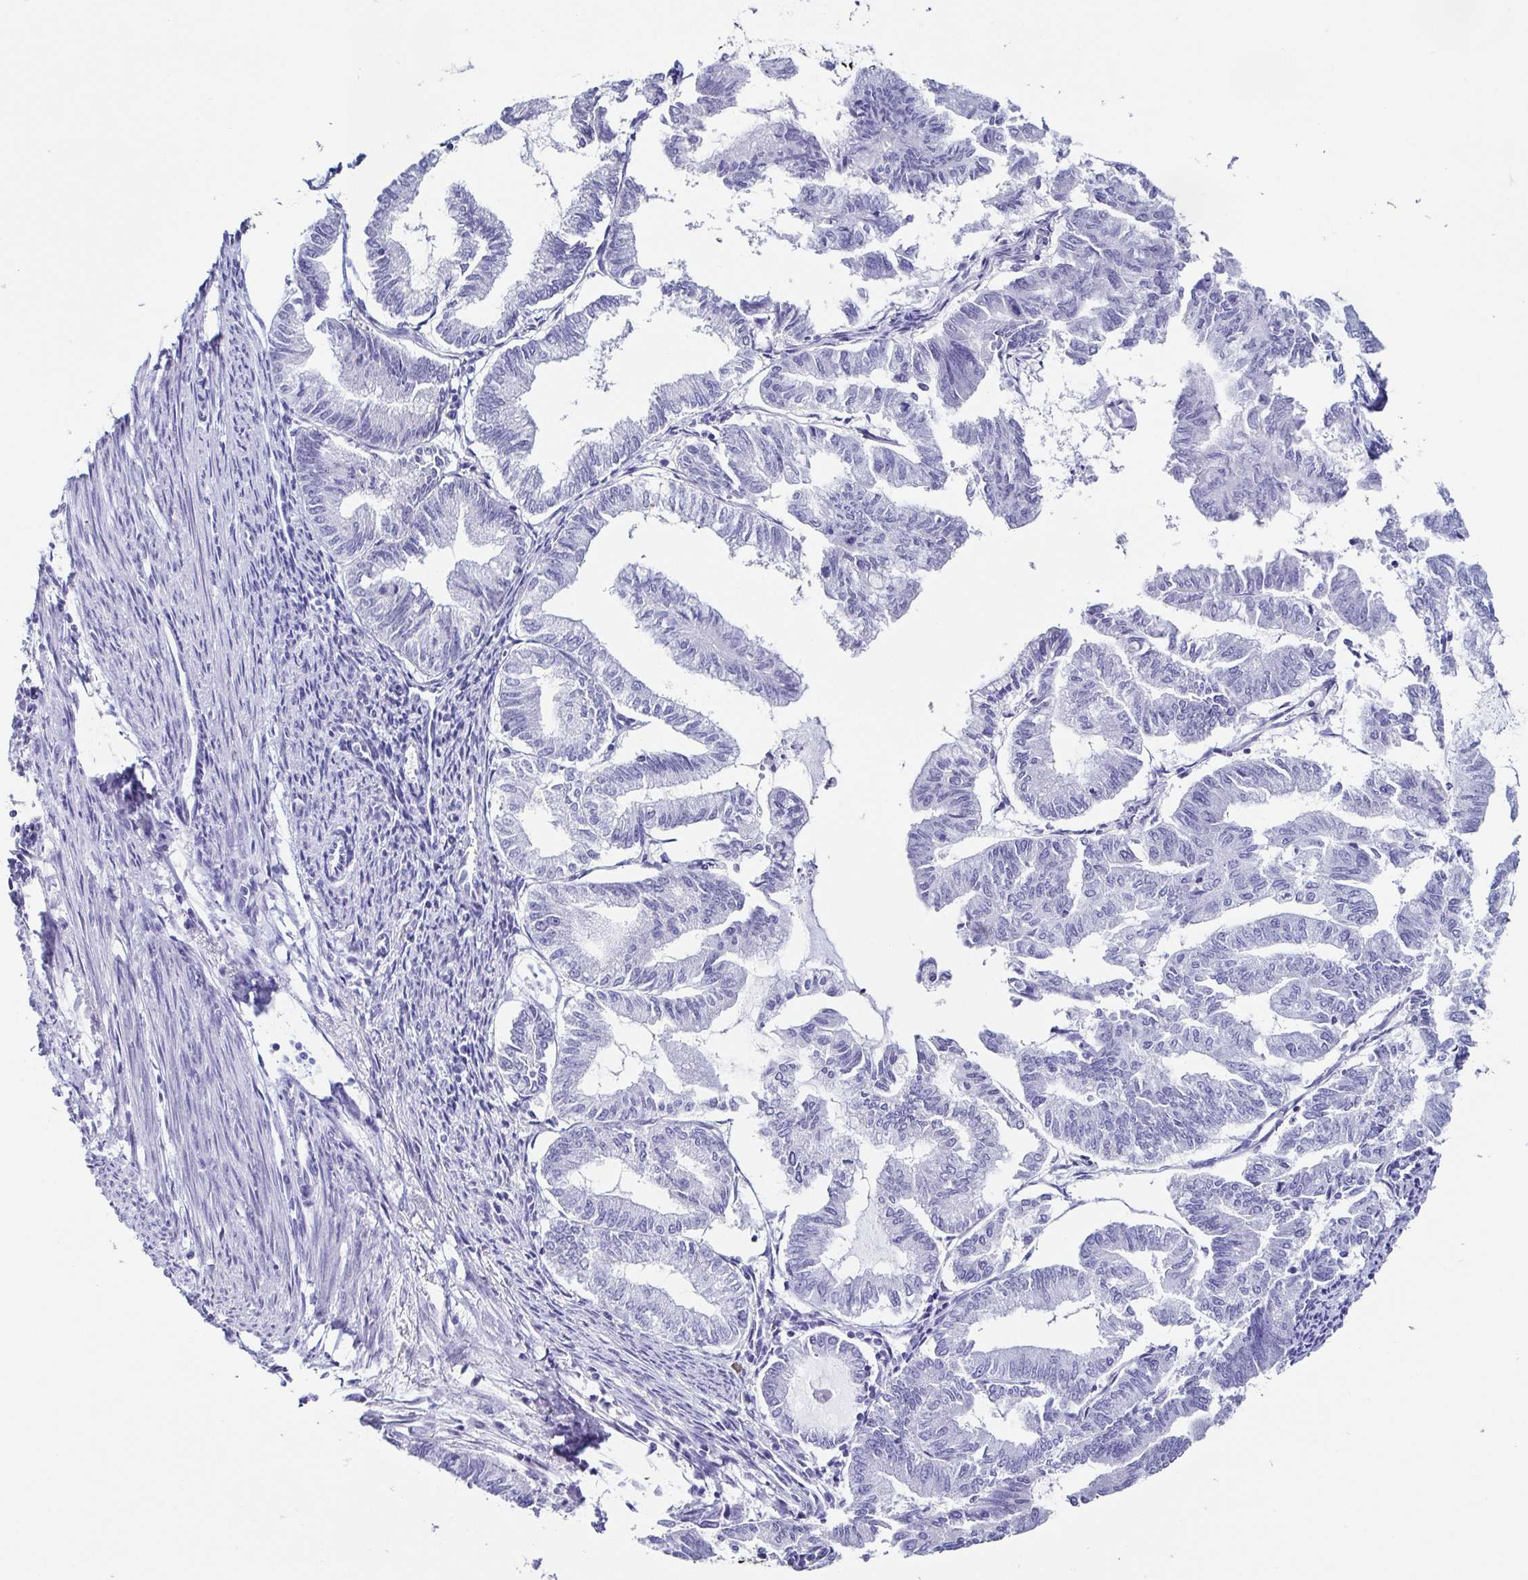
{"staining": {"intensity": "negative", "quantity": "none", "location": "none"}, "tissue": "endometrial cancer", "cell_type": "Tumor cells", "image_type": "cancer", "snomed": [{"axis": "morphology", "description": "Adenocarcinoma, NOS"}, {"axis": "topography", "description": "Endometrium"}], "caption": "Protein analysis of endometrial adenocarcinoma exhibits no significant expression in tumor cells.", "gene": "TNNT2", "patient": {"sex": "female", "age": 79}}